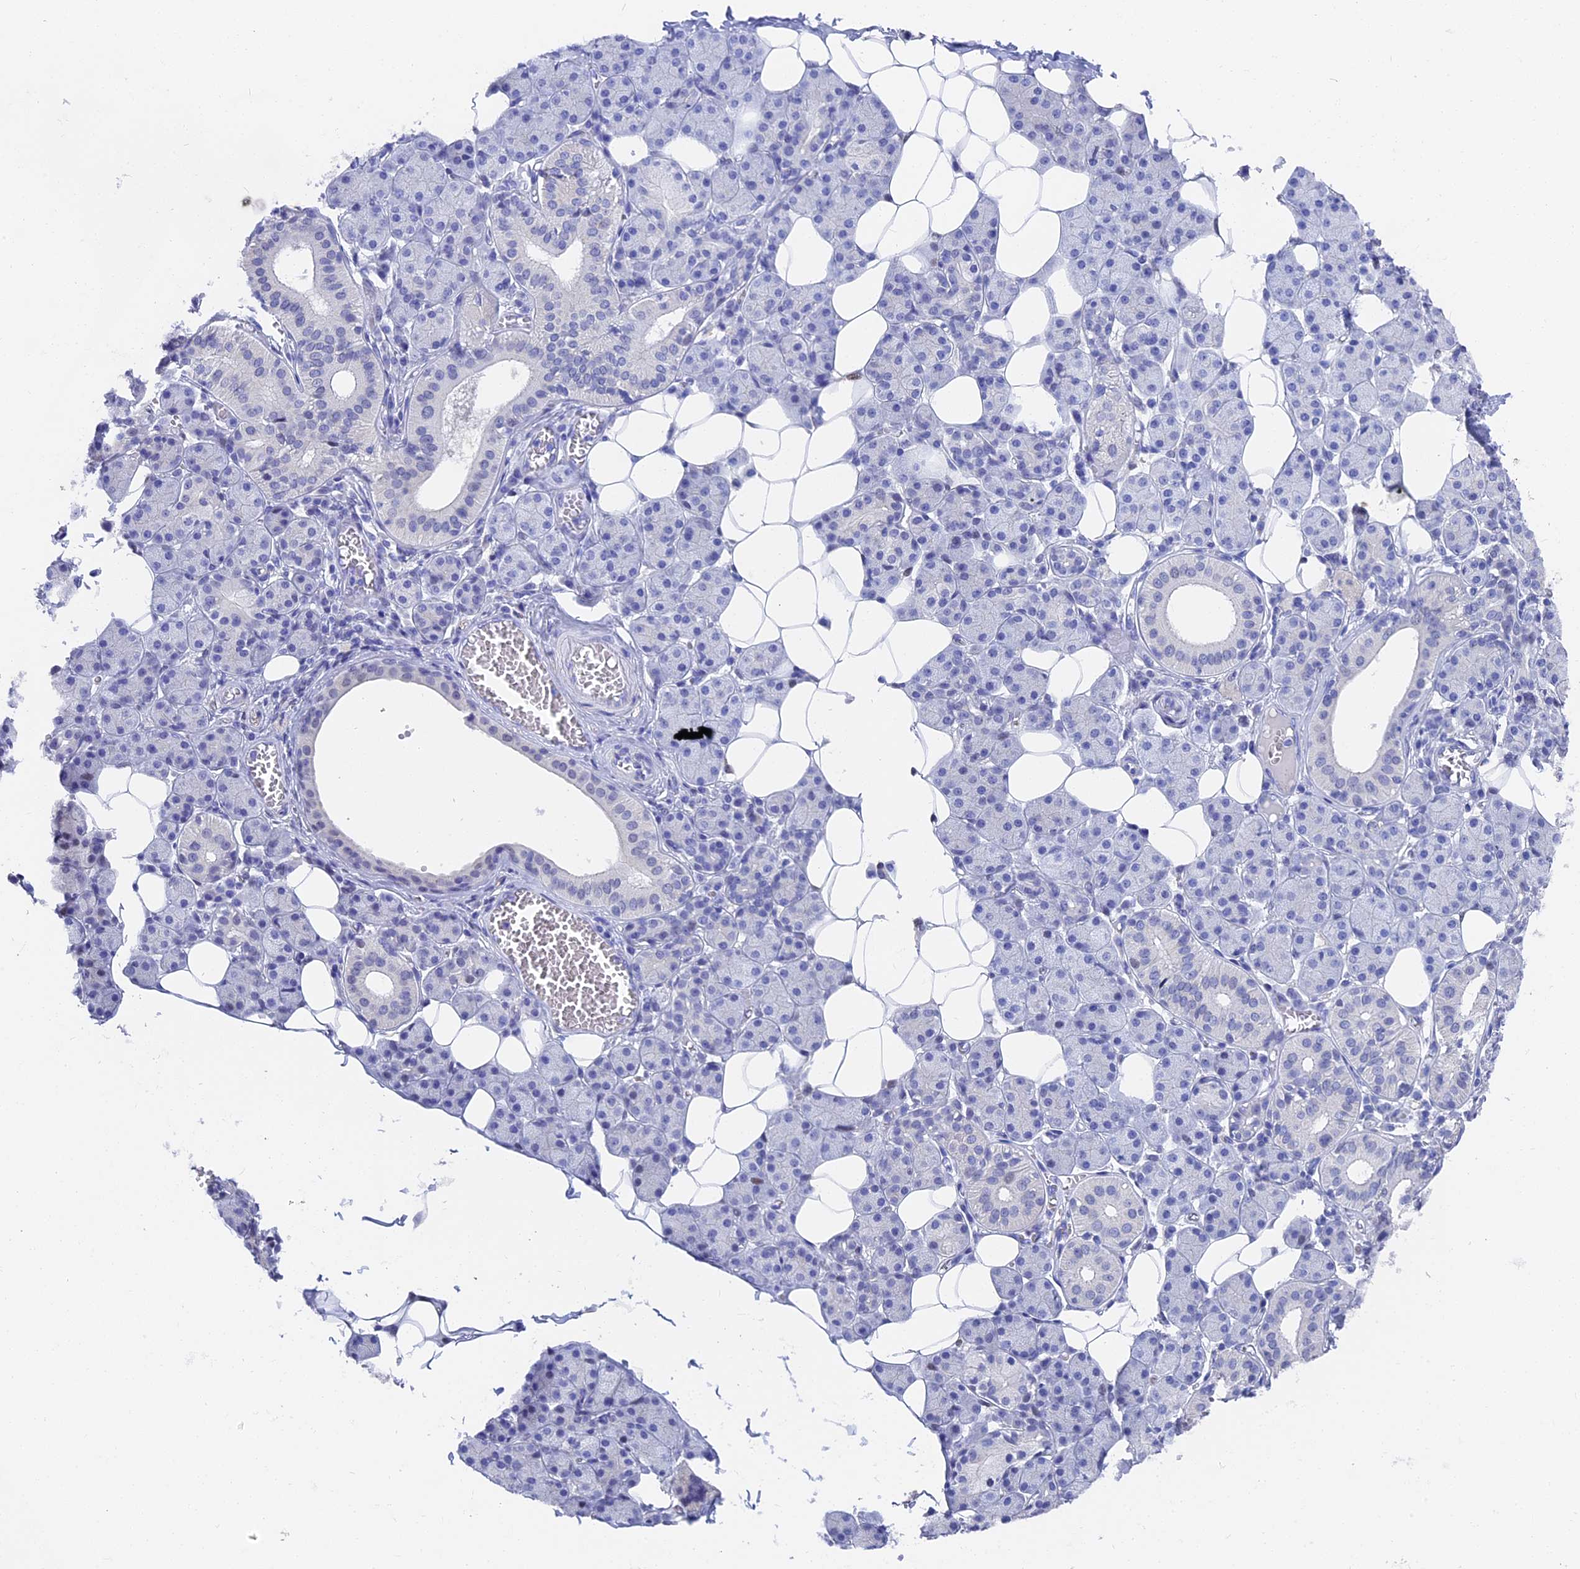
{"staining": {"intensity": "negative", "quantity": "none", "location": "none"}, "tissue": "salivary gland", "cell_type": "Glandular cells", "image_type": "normal", "snomed": [{"axis": "morphology", "description": "Normal tissue, NOS"}, {"axis": "topography", "description": "Salivary gland"}], "caption": "A high-resolution photomicrograph shows immunohistochemistry staining of benign salivary gland, which exhibits no significant staining in glandular cells. (Brightfield microscopy of DAB immunohistochemistry at high magnification).", "gene": "VPS33B", "patient": {"sex": "female", "age": 33}}